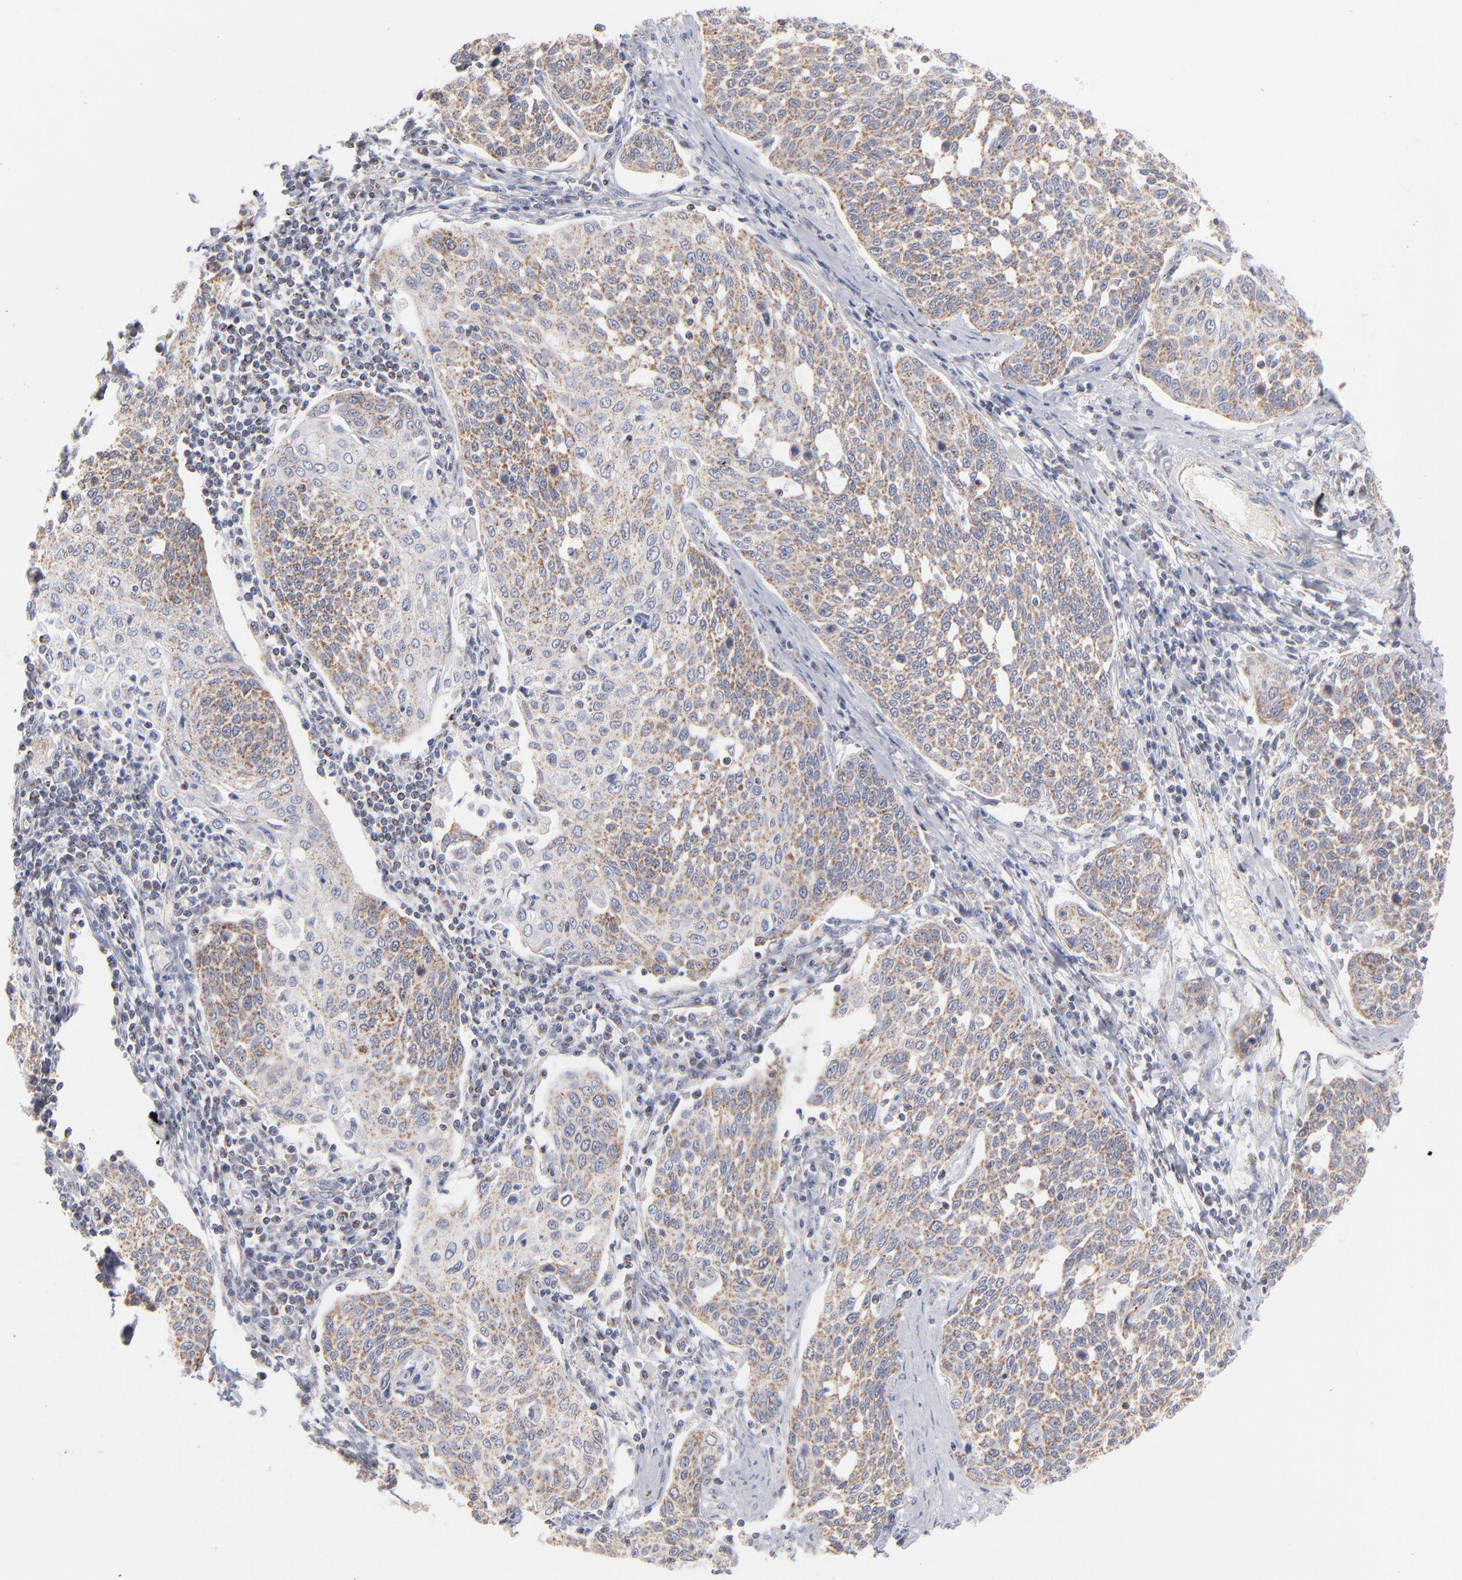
{"staining": {"intensity": "moderate", "quantity": ">75%", "location": "cytoplasmic/membranous"}, "tissue": "cervical cancer", "cell_type": "Tumor cells", "image_type": "cancer", "snomed": [{"axis": "morphology", "description": "Squamous cell carcinoma, NOS"}, {"axis": "topography", "description": "Cervix"}], "caption": "Tumor cells exhibit medium levels of moderate cytoplasmic/membranous staining in approximately >75% of cells in cervical squamous cell carcinoma.", "gene": "MRPL58", "patient": {"sex": "female", "age": 34}}